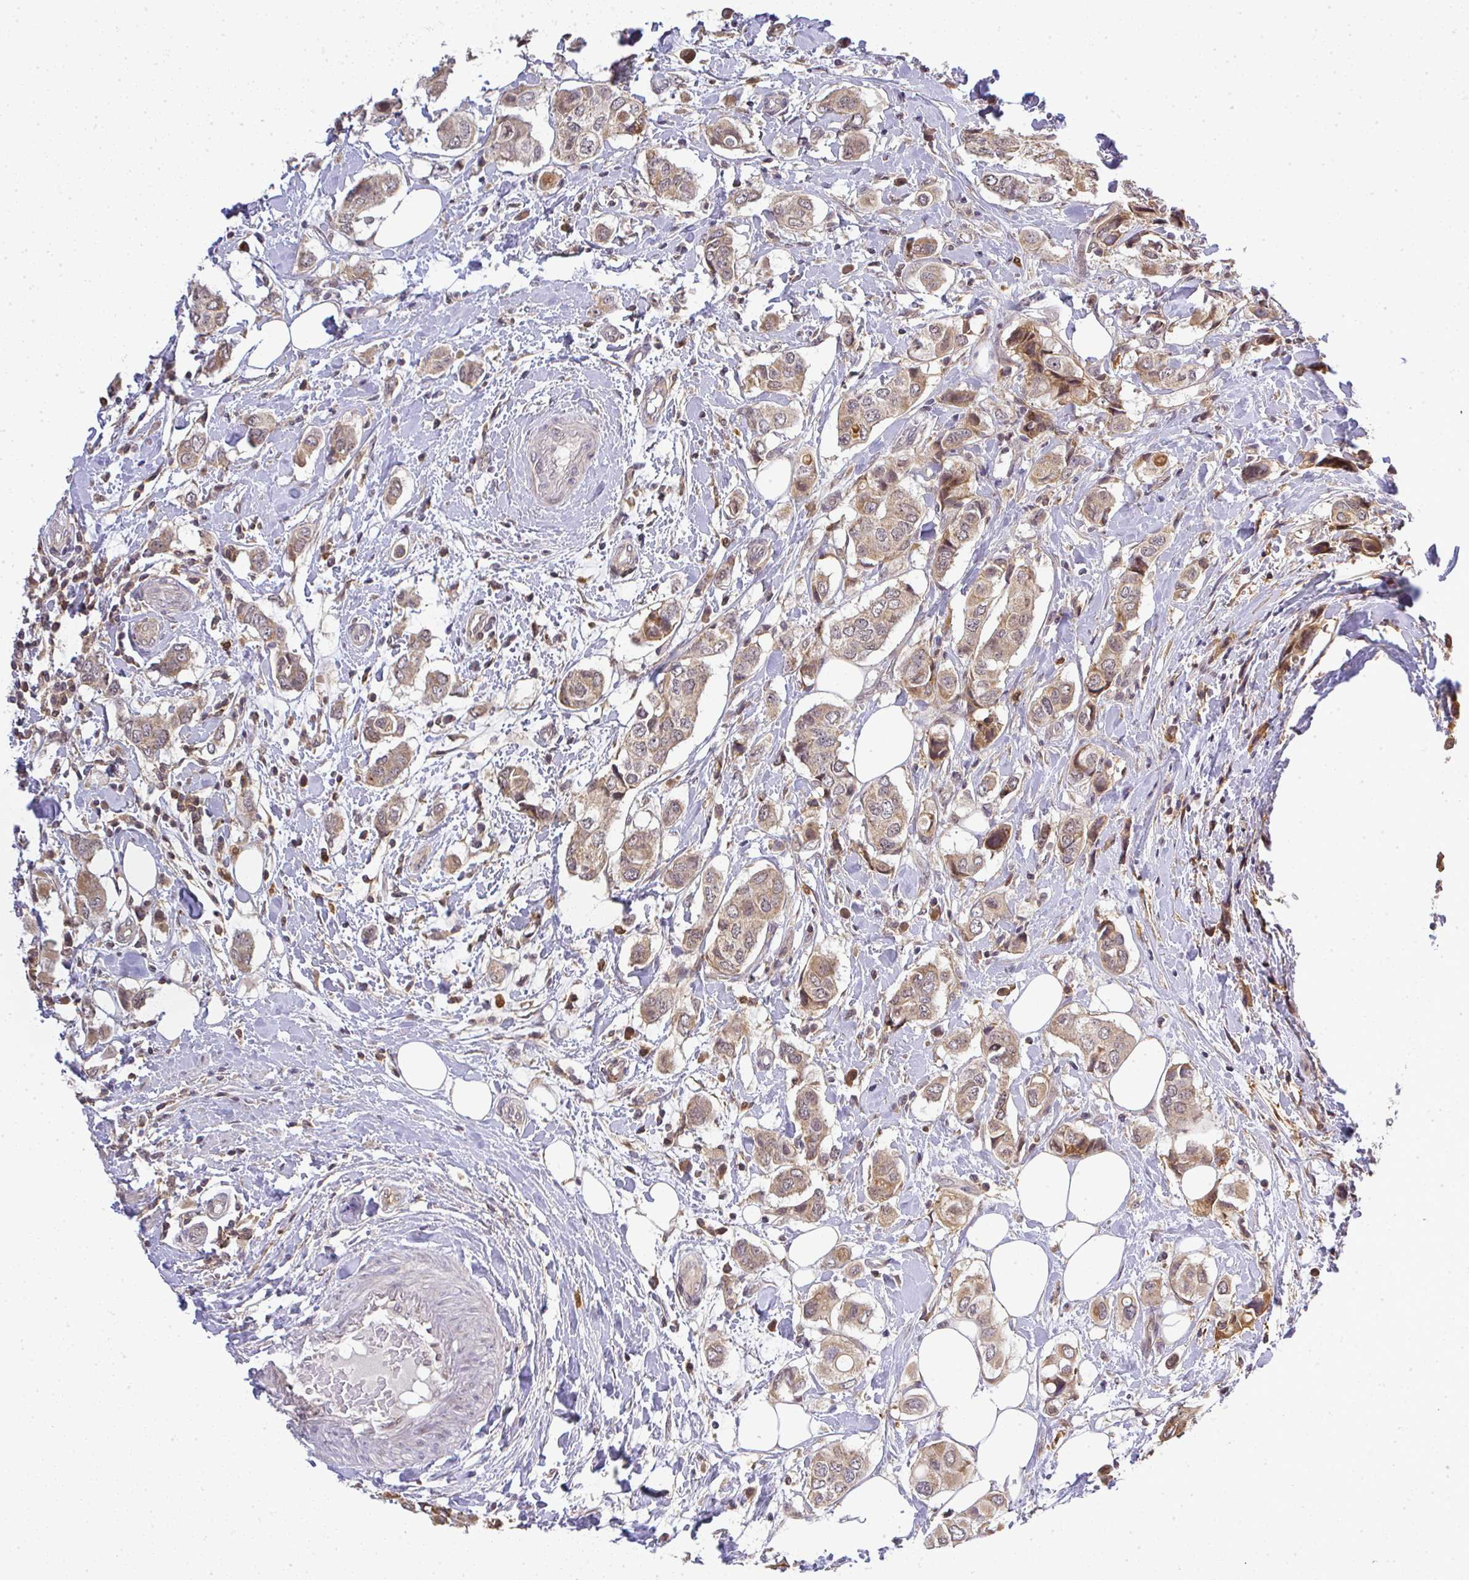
{"staining": {"intensity": "moderate", "quantity": ">75%", "location": "cytoplasmic/membranous"}, "tissue": "breast cancer", "cell_type": "Tumor cells", "image_type": "cancer", "snomed": [{"axis": "morphology", "description": "Lobular carcinoma"}, {"axis": "topography", "description": "Breast"}], "caption": "DAB immunohistochemical staining of breast lobular carcinoma shows moderate cytoplasmic/membranous protein expression in about >75% of tumor cells.", "gene": "FAM153A", "patient": {"sex": "female", "age": 51}}